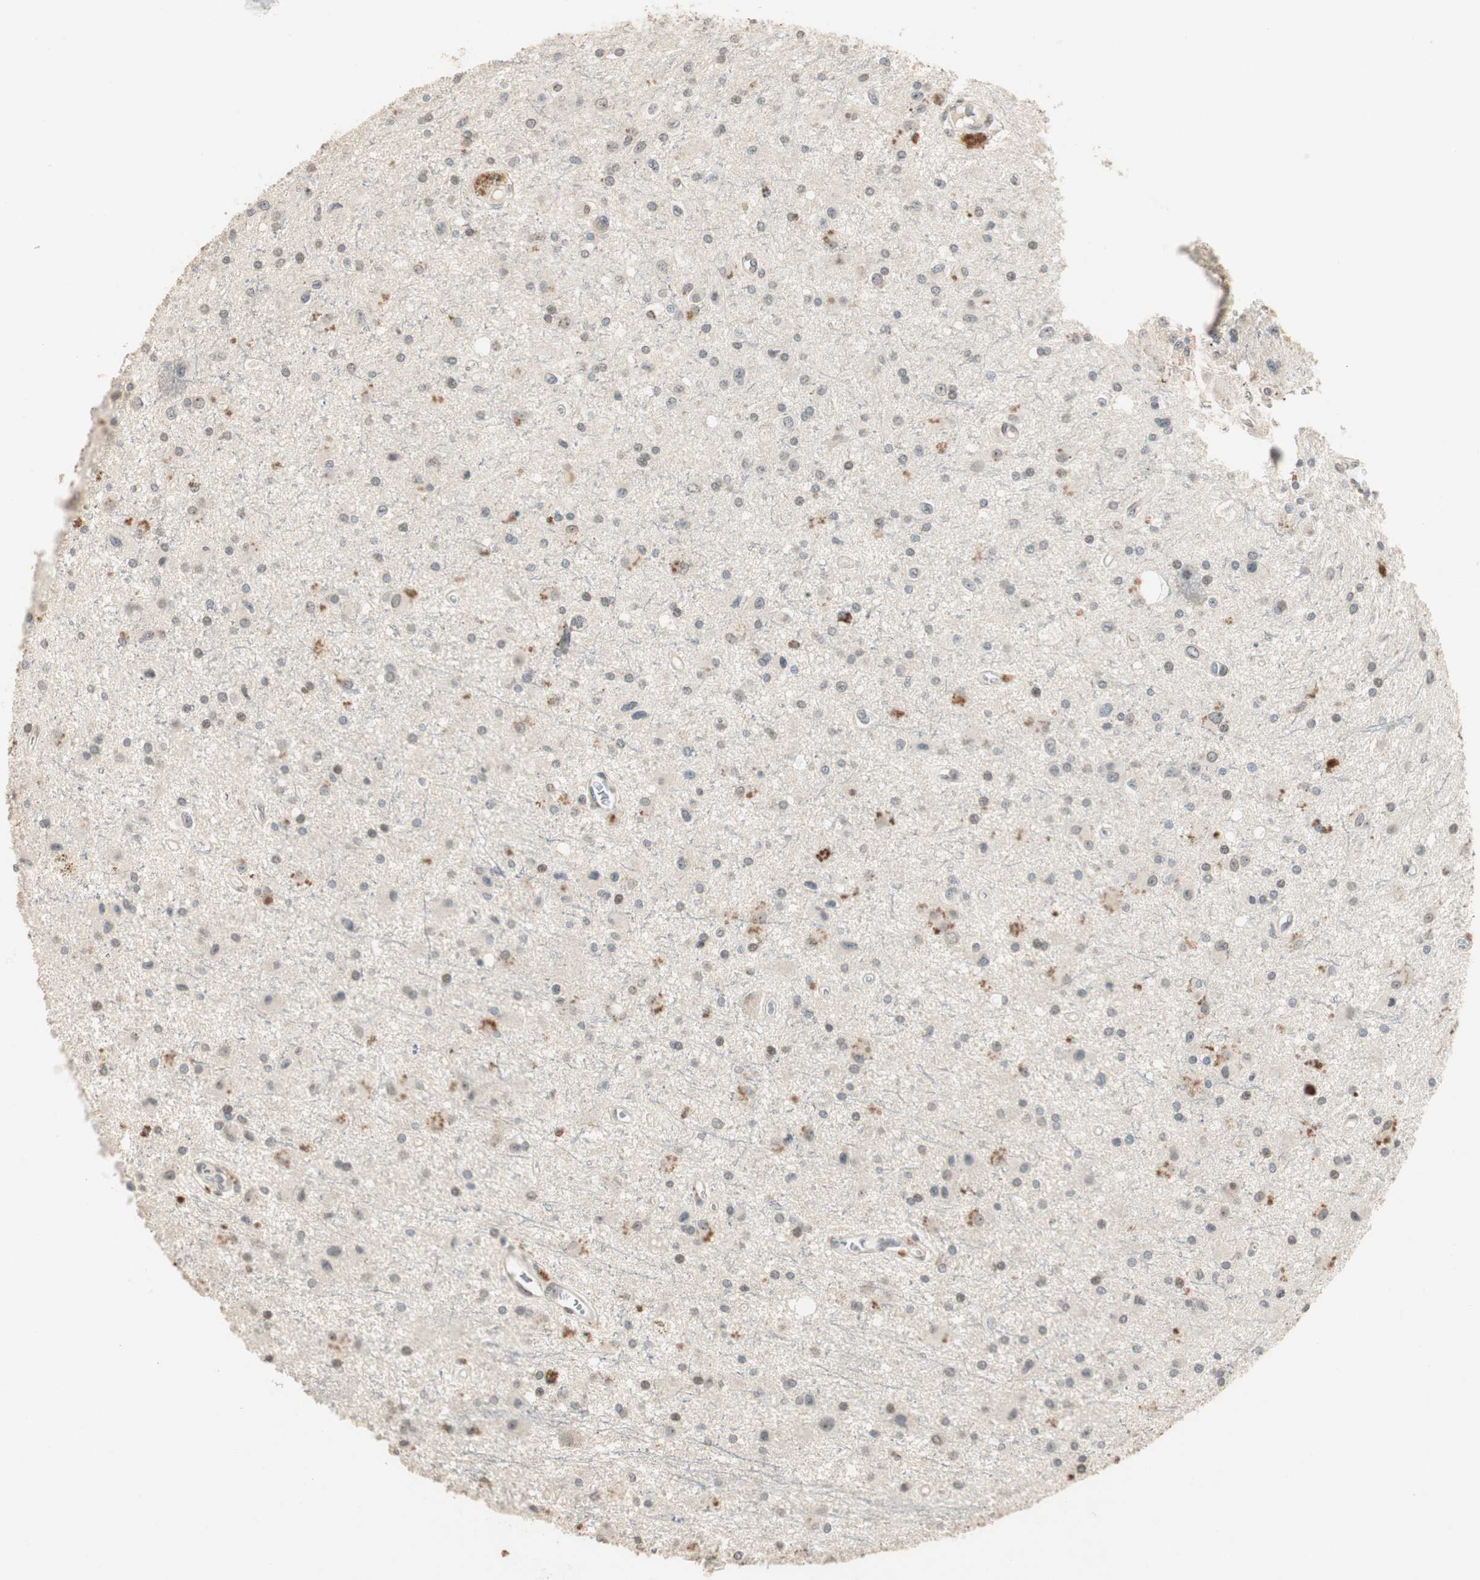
{"staining": {"intensity": "moderate", "quantity": "<25%", "location": "nuclear"}, "tissue": "glioma", "cell_type": "Tumor cells", "image_type": "cancer", "snomed": [{"axis": "morphology", "description": "Glioma, malignant, Low grade"}, {"axis": "topography", "description": "Brain"}], "caption": "Immunohistochemistry micrograph of glioma stained for a protein (brown), which reveals low levels of moderate nuclear expression in about <25% of tumor cells.", "gene": "ETV4", "patient": {"sex": "male", "age": 58}}